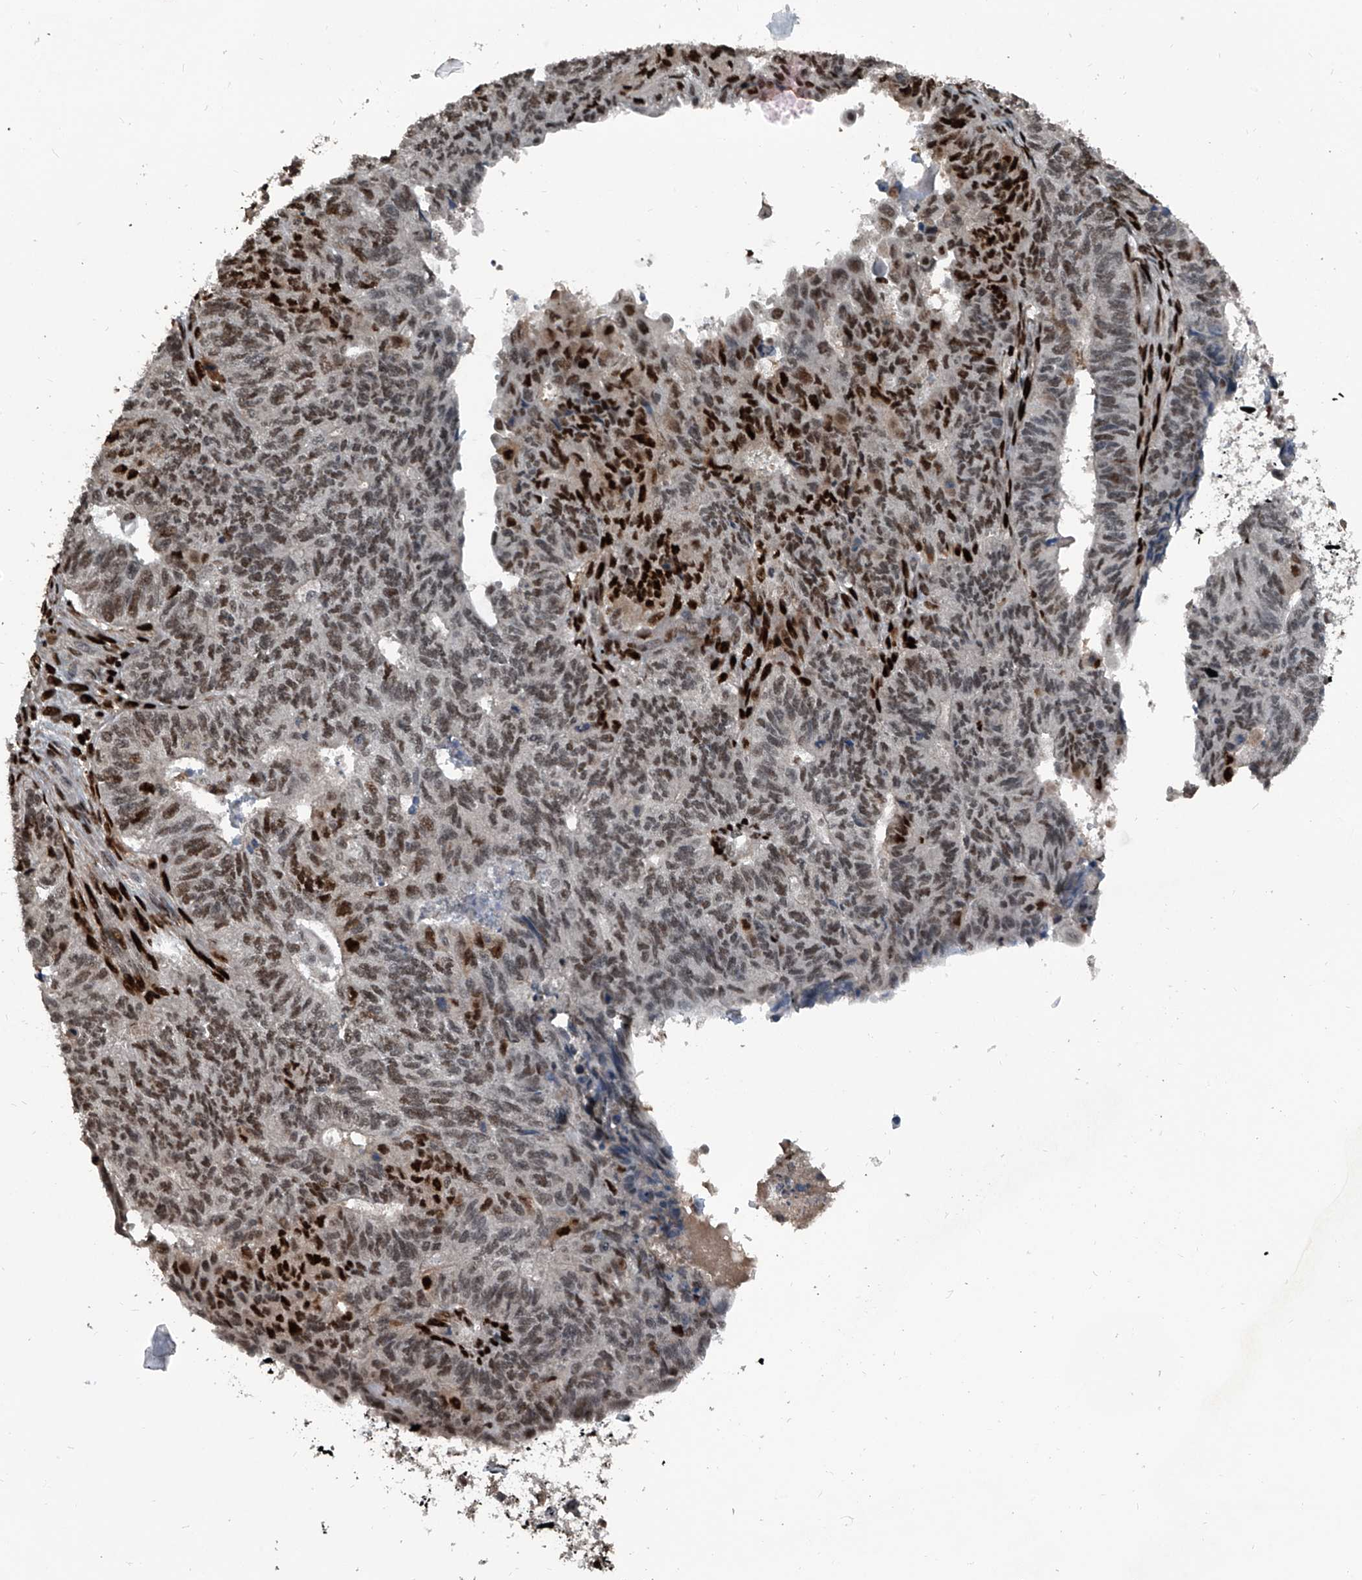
{"staining": {"intensity": "moderate", "quantity": ">75%", "location": "nuclear"}, "tissue": "endometrial cancer", "cell_type": "Tumor cells", "image_type": "cancer", "snomed": [{"axis": "morphology", "description": "Adenocarcinoma, NOS"}, {"axis": "topography", "description": "Endometrium"}], "caption": "Immunohistochemistry (IHC) (DAB (3,3'-diaminobenzidine)) staining of human endometrial cancer (adenocarcinoma) displays moderate nuclear protein expression in approximately >75% of tumor cells.", "gene": "FKBP5", "patient": {"sex": "female", "age": 32}}